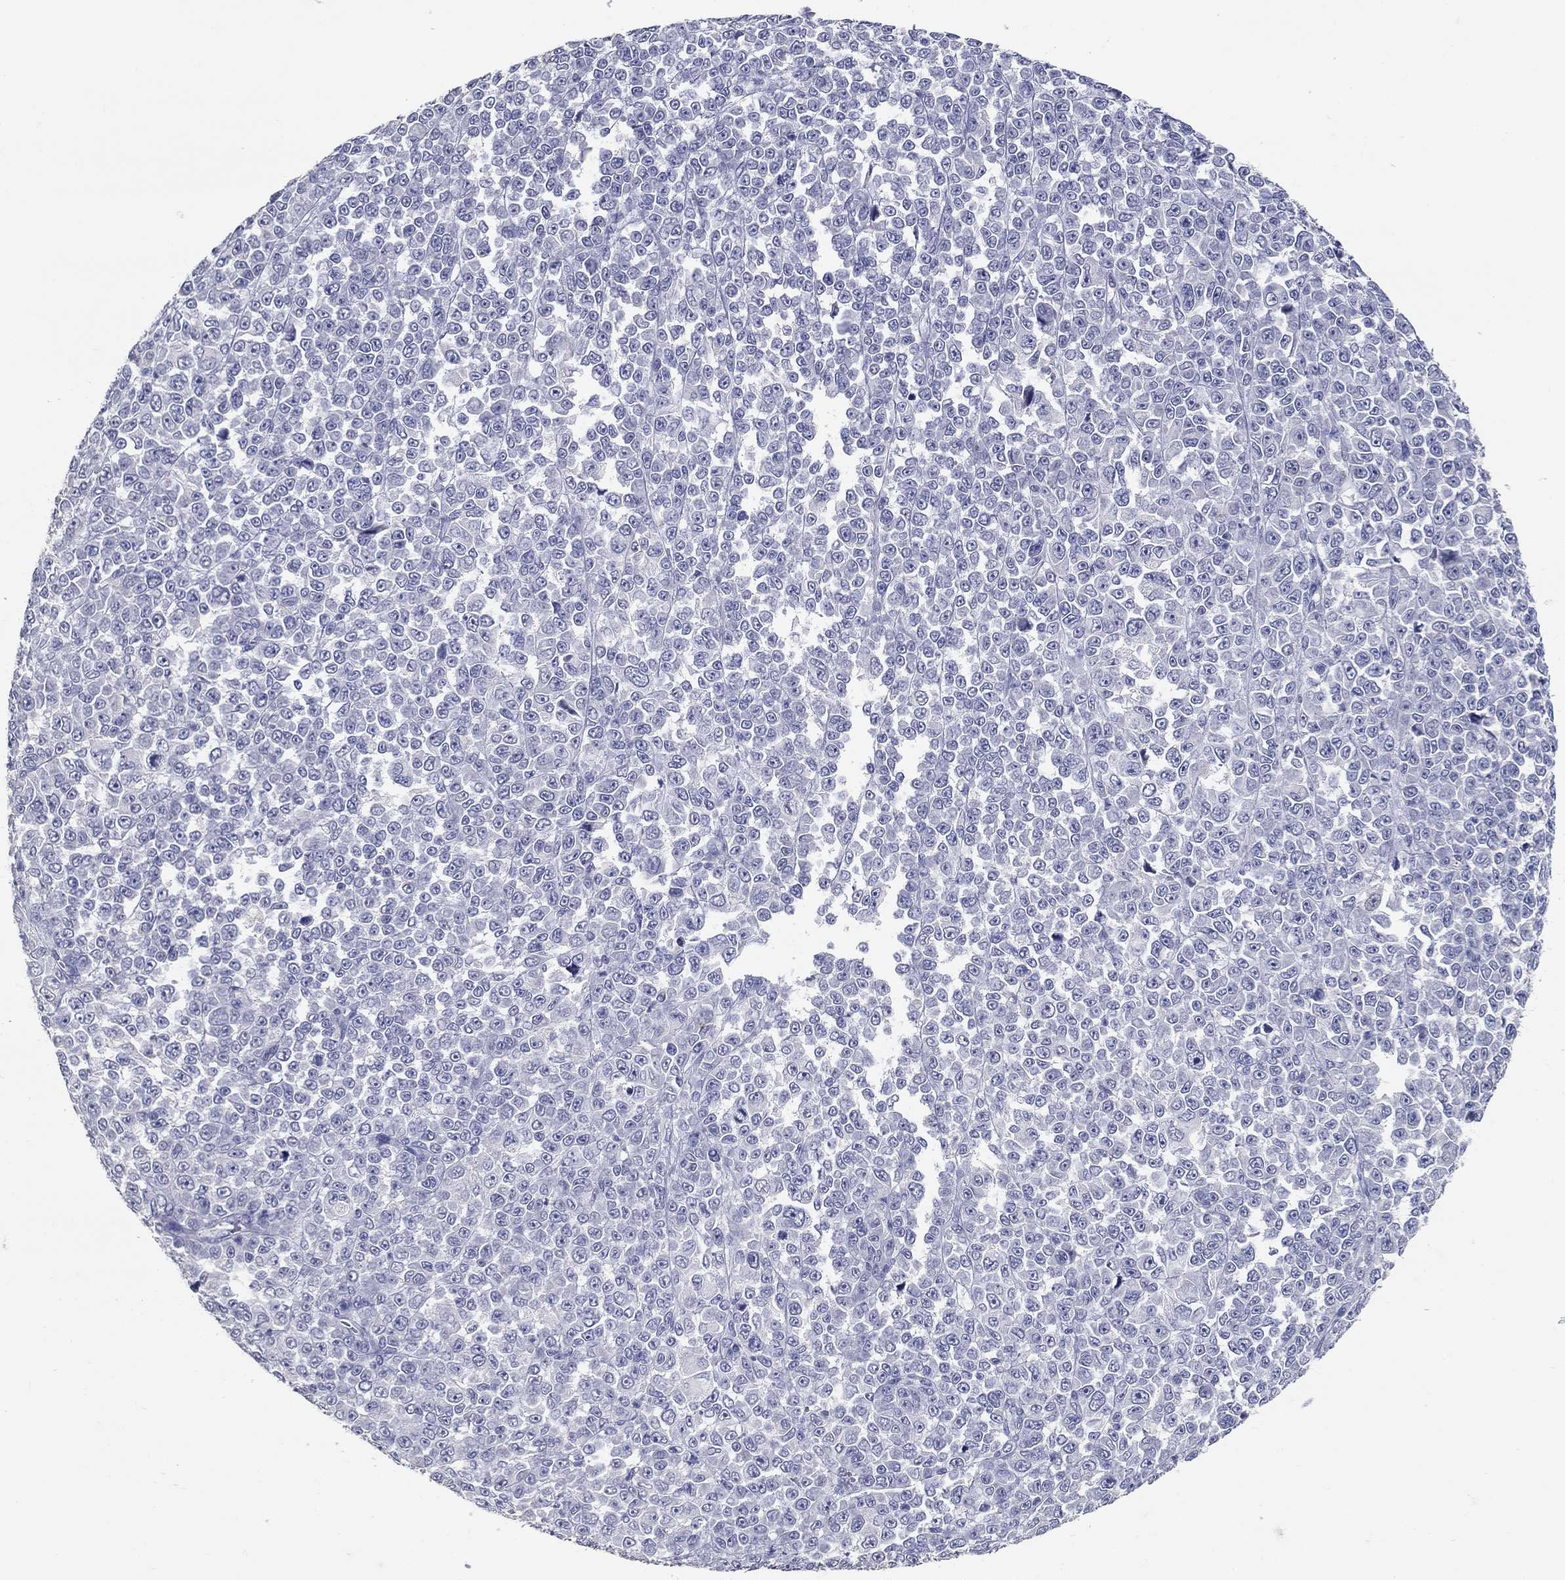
{"staining": {"intensity": "negative", "quantity": "none", "location": "none"}, "tissue": "melanoma", "cell_type": "Tumor cells", "image_type": "cancer", "snomed": [{"axis": "morphology", "description": "Malignant melanoma, NOS"}, {"axis": "topography", "description": "Skin"}], "caption": "Tumor cells show no significant staining in malignant melanoma. (DAB immunohistochemistry (IHC) visualized using brightfield microscopy, high magnification).", "gene": "POMC", "patient": {"sex": "female", "age": 95}}